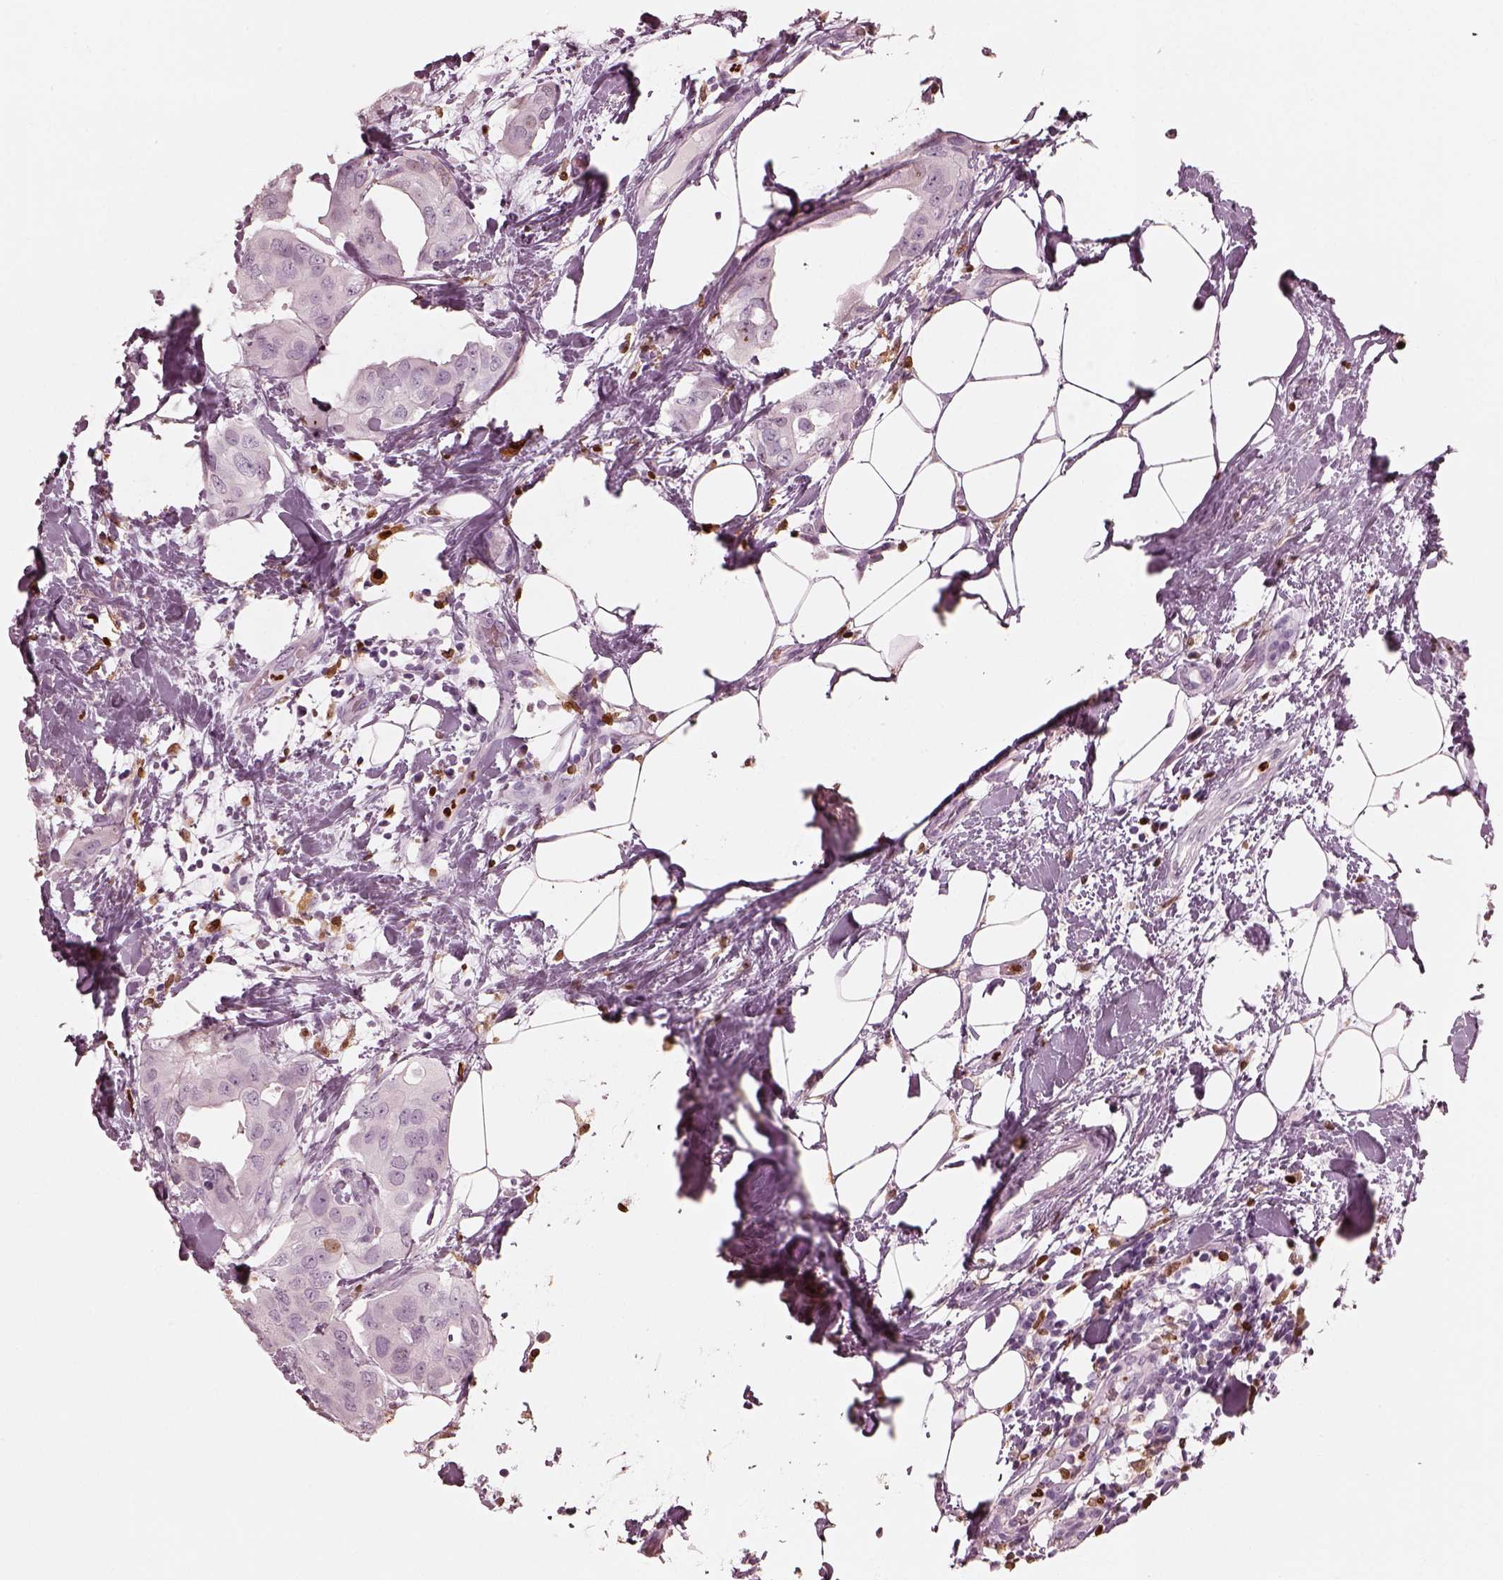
{"staining": {"intensity": "negative", "quantity": "none", "location": "none"}, "tissue": "breast cancer", "cell_type": "Tumor cells", "image_type": "cancer", "snomed": [{"axis": "morphology", "description": "Normal tissue, NOS"}, {"axis": "morphology", "description": "Duct carcinoma"}, {"axis": "topography", "description": "Breast"}], "caption": "Intraductal carcinoma (breast) was stained to show a protein in brown. There is no significant staining in tumor cells. (Brightfield microscopy of DAB (3,3'-diaminobenzidine) immunohistochemistry (IHC) at high magnification).", "gene": "ALOX5", "patient": {"sex": "female", "age": 40}}